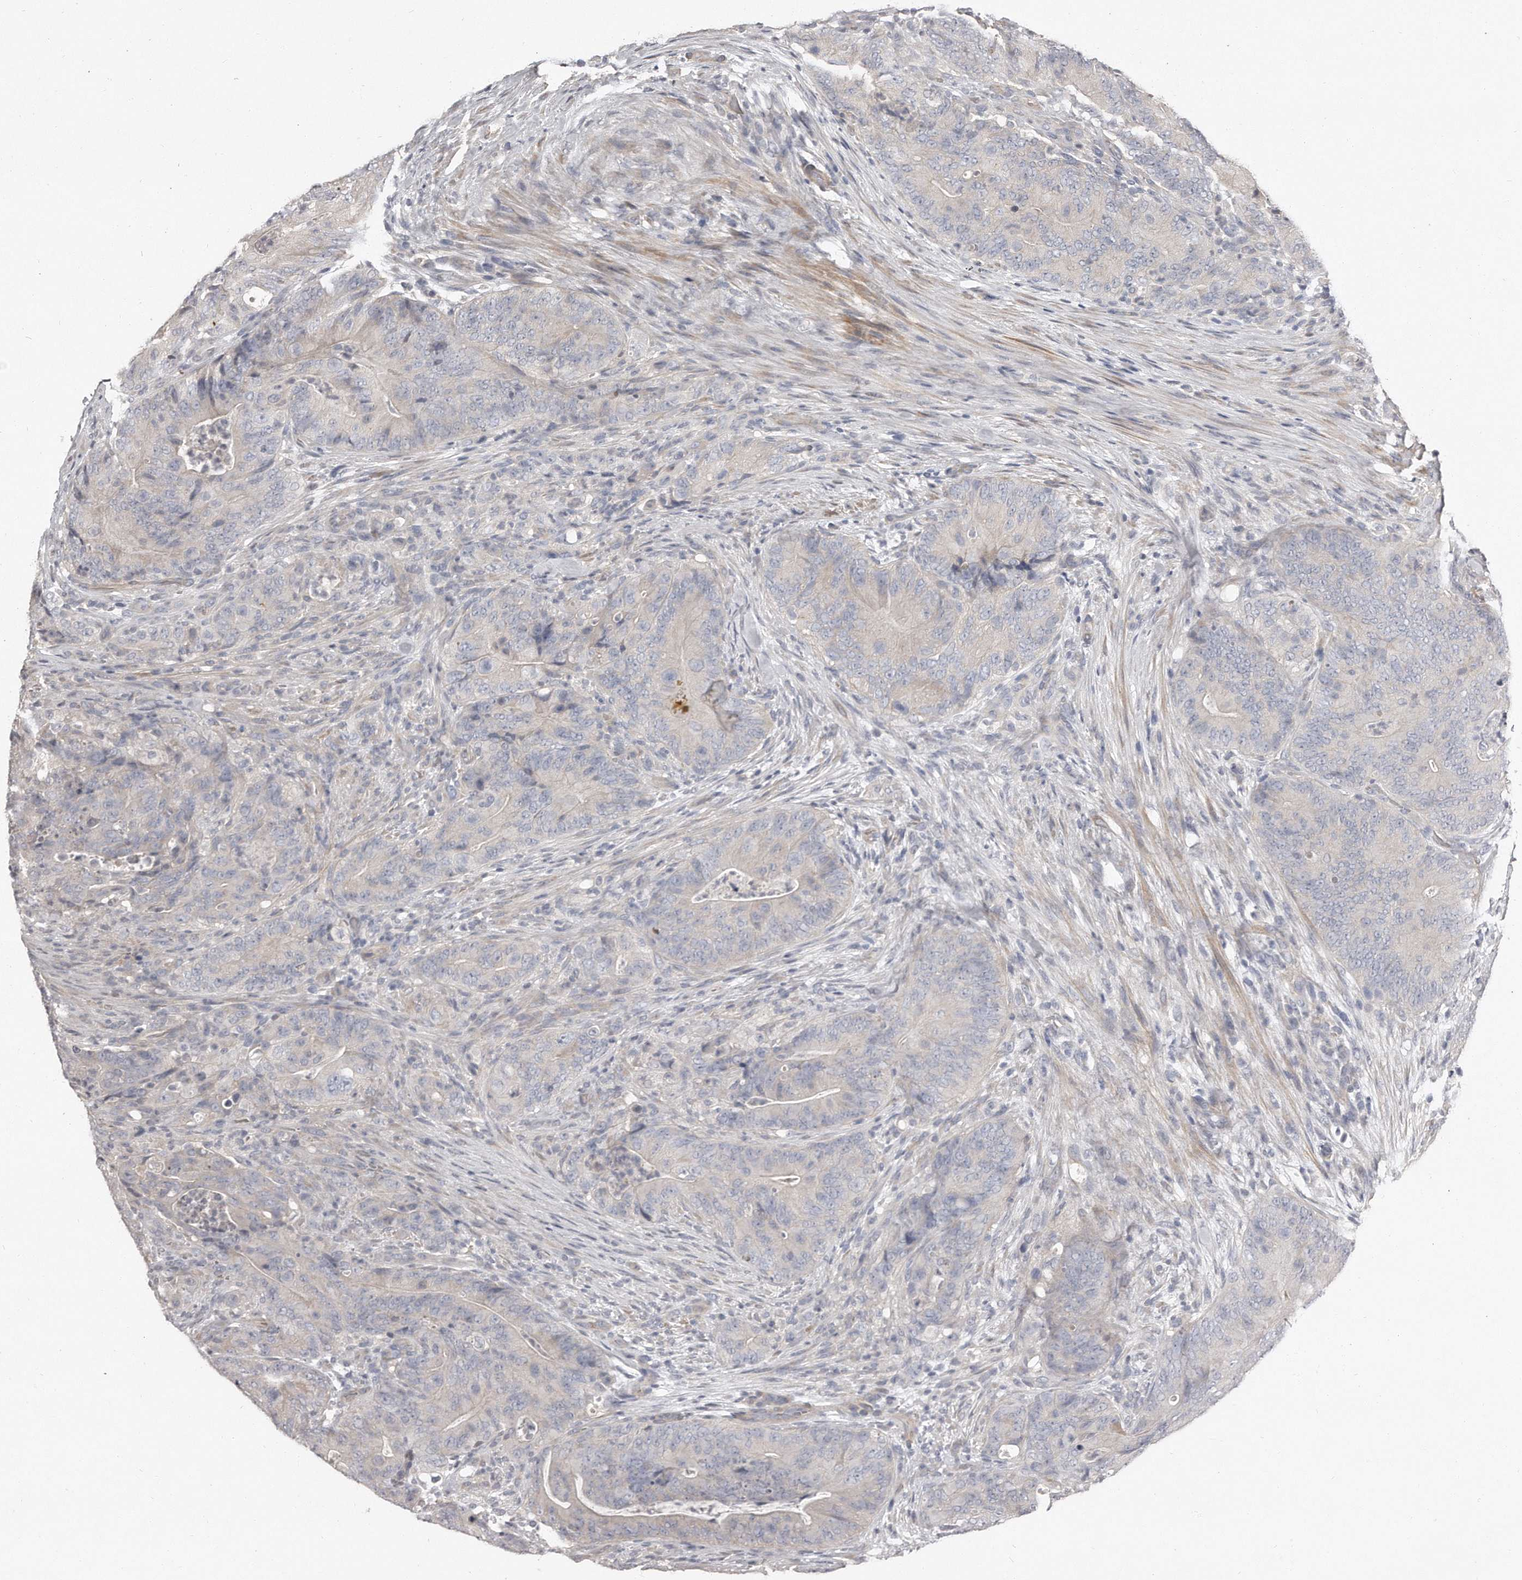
{"staining": {"intensity": "negative", "quantity": "none", "location": "none"}, "tissue": "colorectal cancer", "cell_type": "Tumor cells", "image_type": "cancer", "snomed": [{"axis": "morphology", "description": "Normal tissue, NOS"}, {"axis": "topography", "description": "Colon"}], "caption": "Immunohistochemistry (IHC) image of human colorectal cancer stained for a protein (brown), which demonstrates no positivity in tumor cells. (Brightfield microscopy of DAB (3,3'-diaminobenzidine) immunohistochemistry (IHC) at high magnification).", "gene": "LMOD1", "patient": {"sex": "female", "age": 82}}